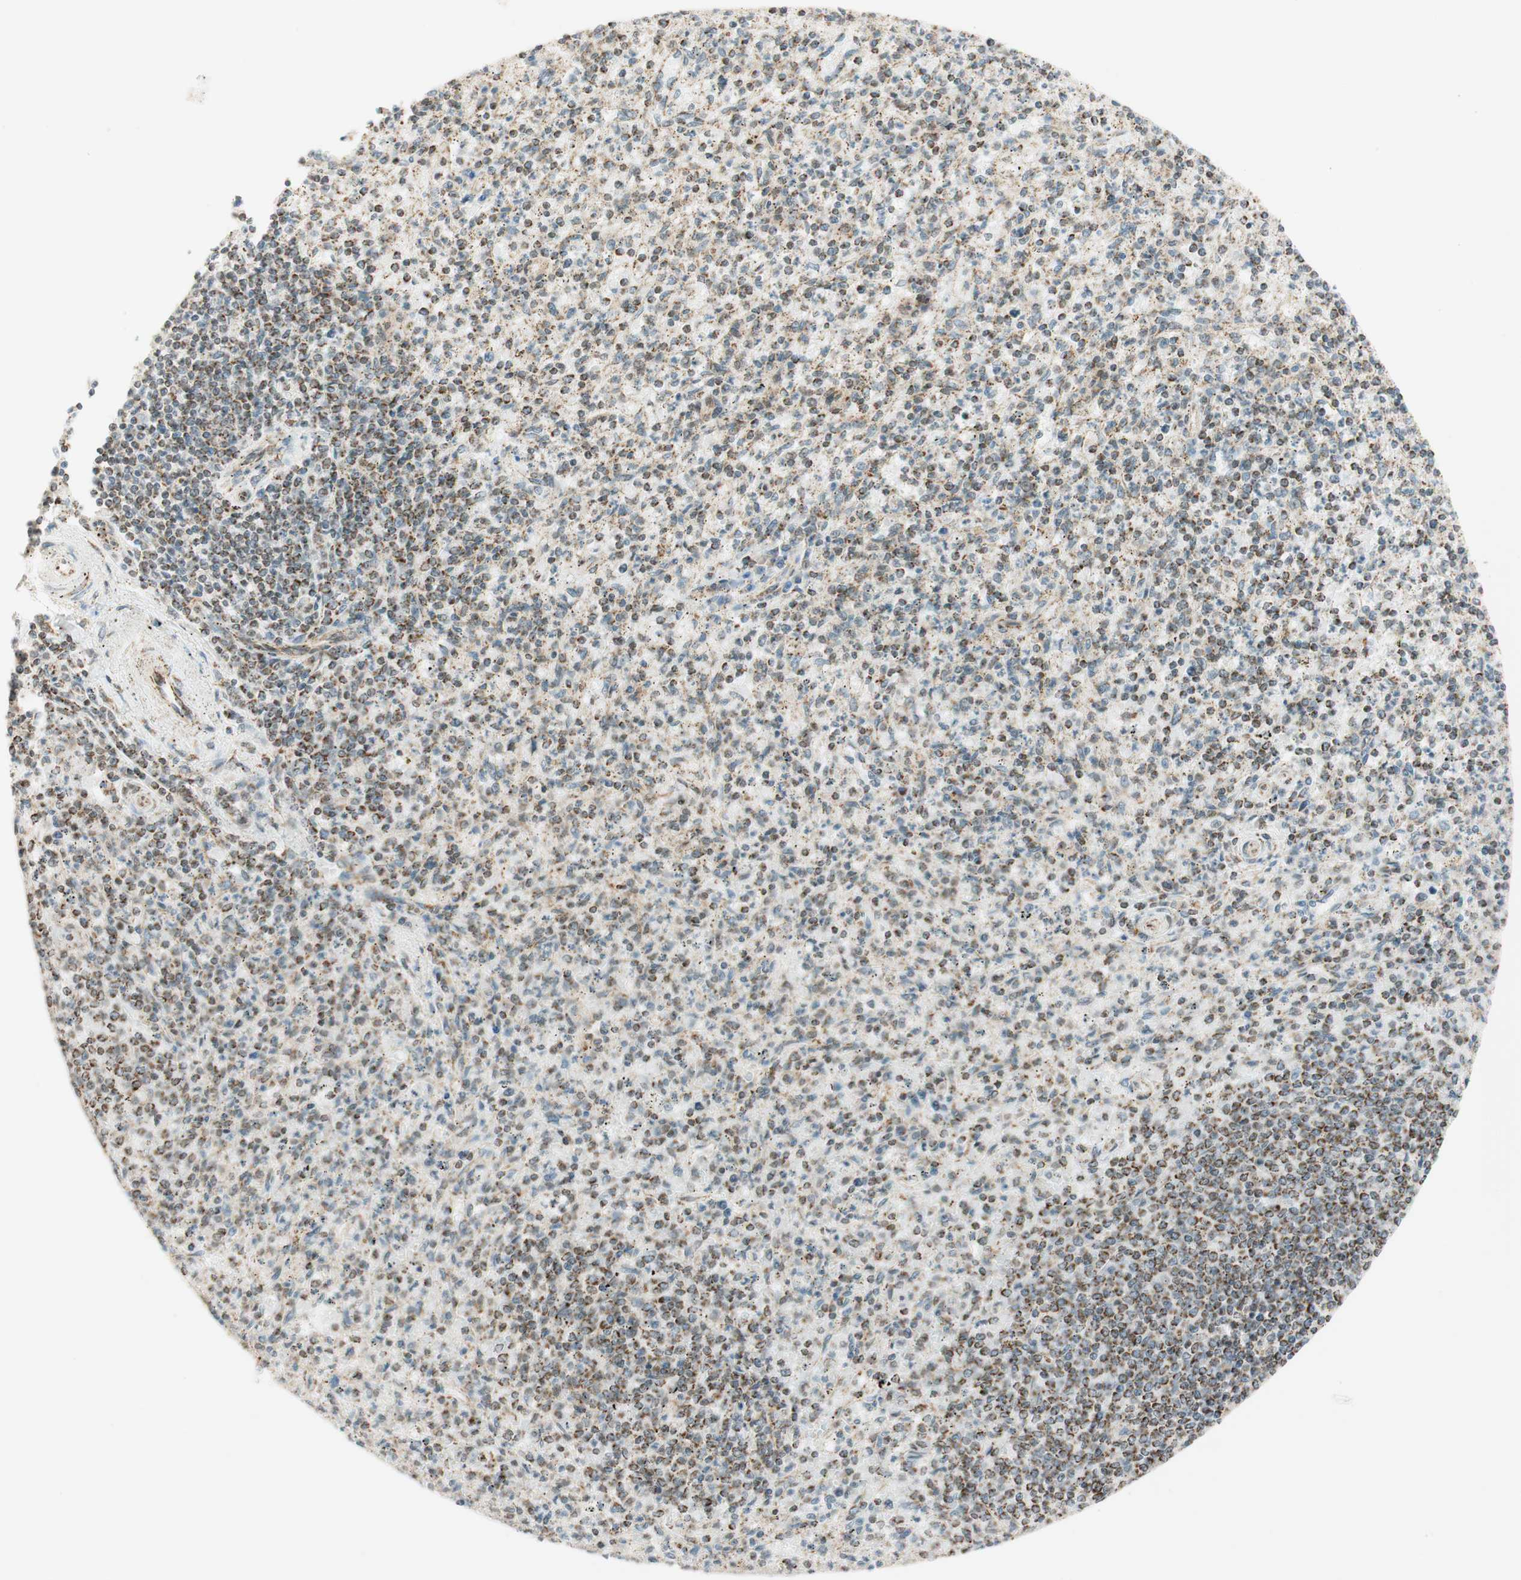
{"staining": {"intensity": "weak", "quantity": "25%-75%", "location": "cytoplasmic/membranous"}, "tissue": "spleen", "cell_type": "Cells in red pulp", "image_type": "normal", "snomed": [{"axis": "morphology", "description": "Normal tissue, NOS"}, {"axis": "topography", "description": "Spleen"}], "caption": "About 25%-75% of cells in red pulp in normal human spleen show weak cytoplasmic/membranous protein staining as visualized by brown immunohistochemical staining.", "gene": "ZNF782", "patient": {"sex": "male", "age": 72}}